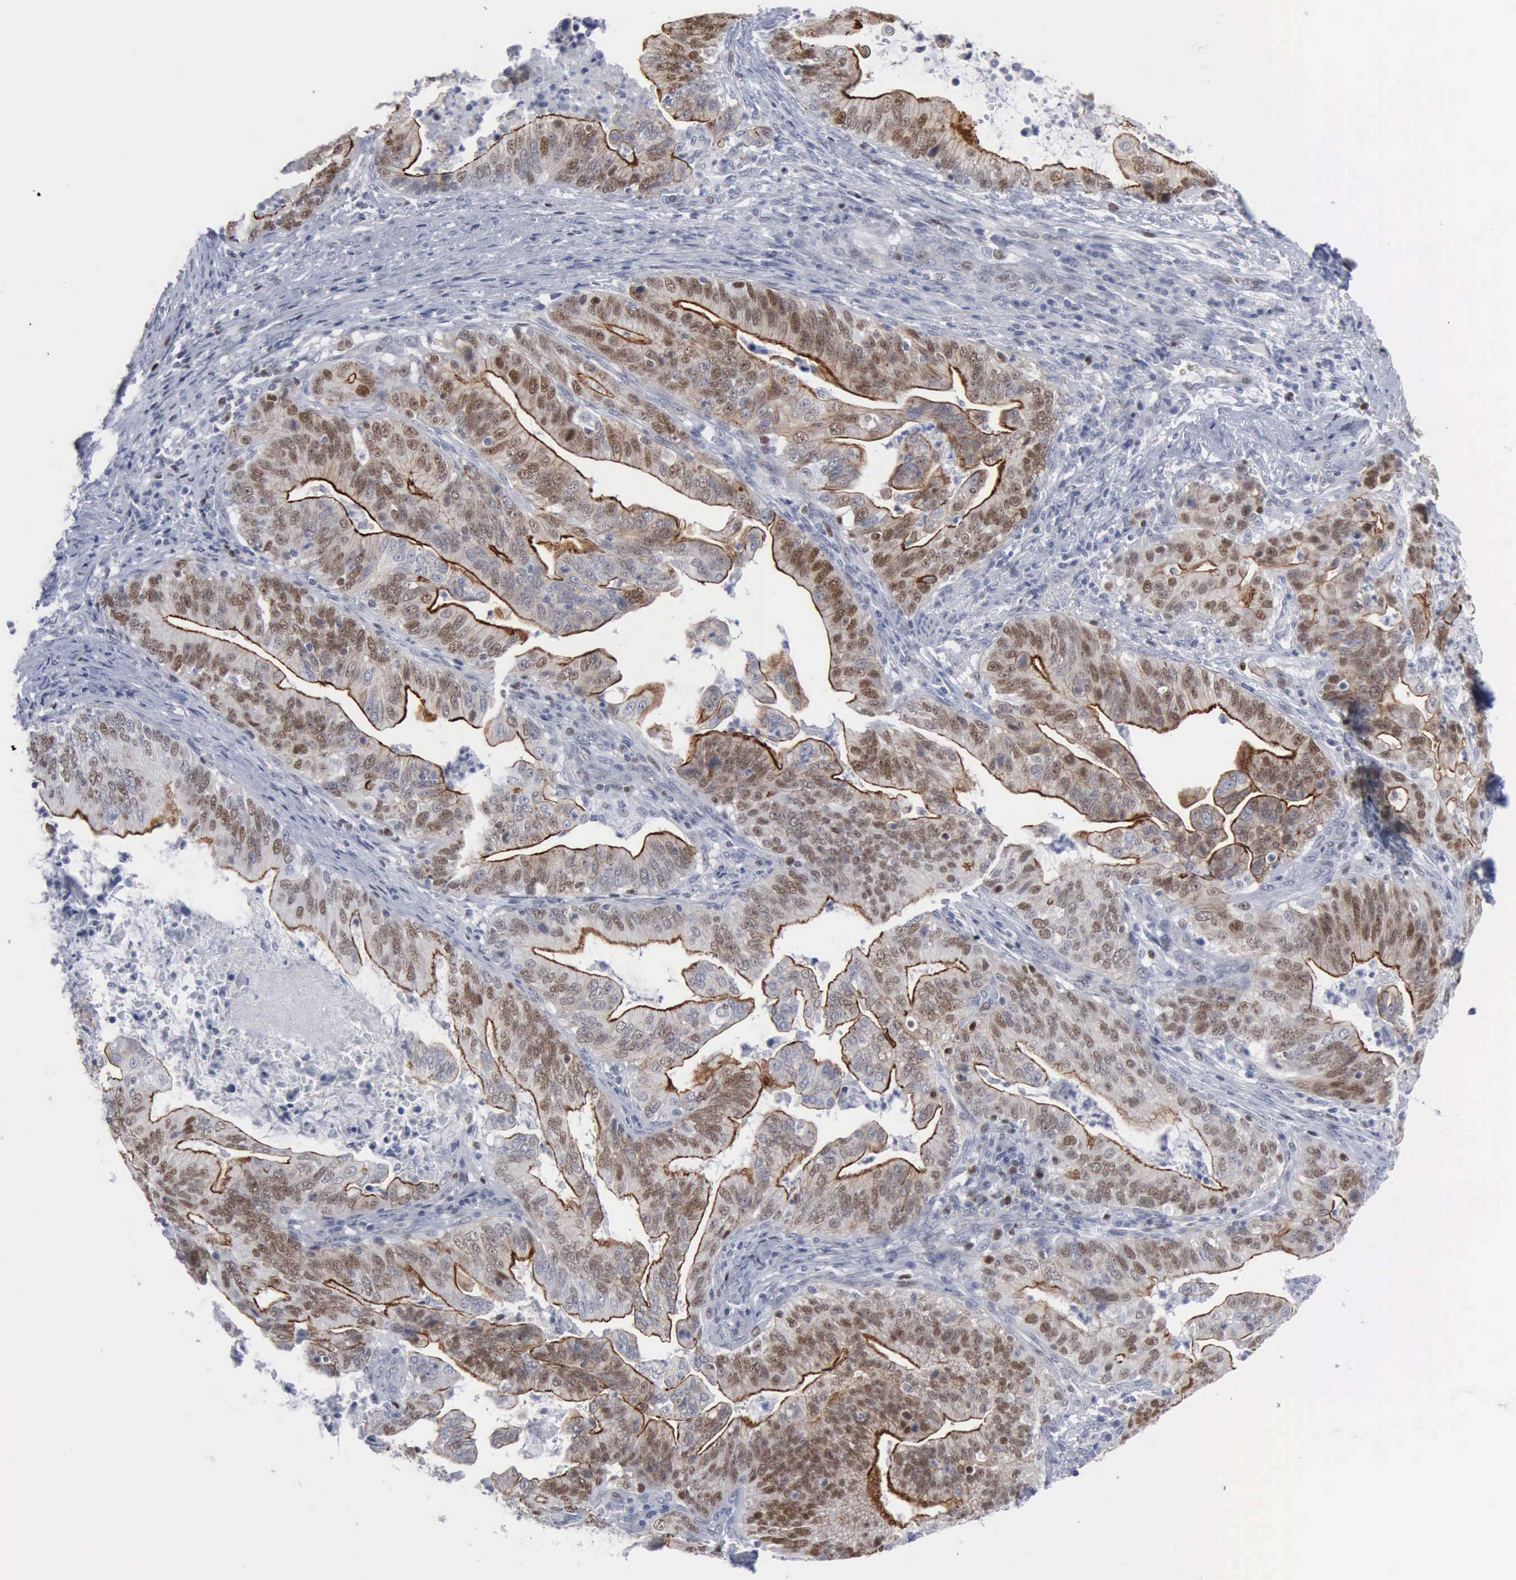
{"staining": {"intensity": "strong", "quantity": "25%-75%", "location": "cytoplasmic/membranous,nuclear"}, "tissue": "stomach cancer", "cell_type": "Tumor cells", "image_type": "cancer", "snomed": [{"axis": "morphology", "description": "Adenocarcinoma, NOS"}, {"axis": "topography", "description": "Stomach, upper"}], "caption": "Protein staining displays strong cytoplasmic/membranous and nuclear positivity in about 25%-75% of tumor cells in stomach cancer.", "gene": "MCM5", "patient": {"sex": "female", "age": 50}}